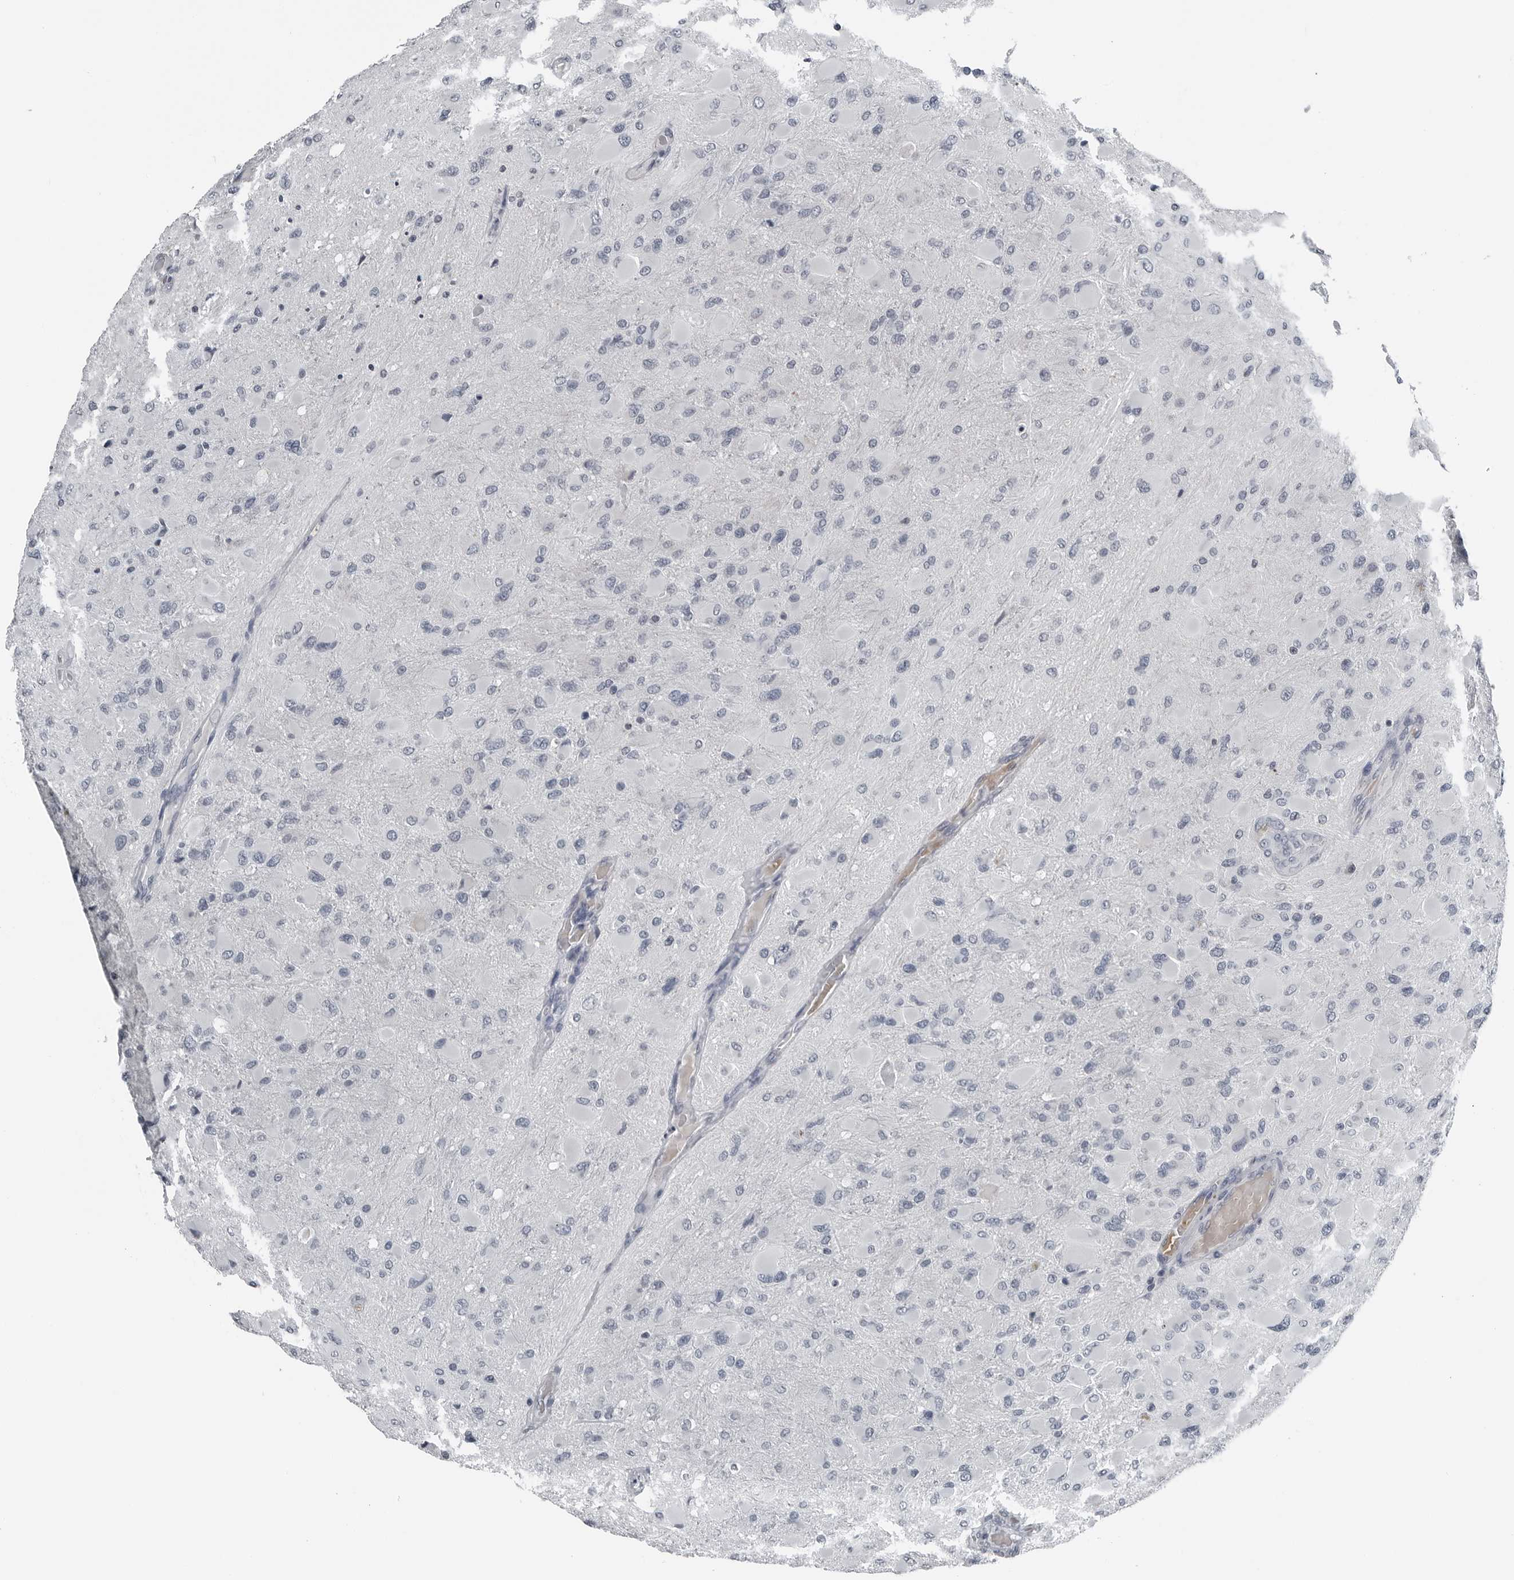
{"staining": {"intensity": "negative", "quantity": "none", "location": "none"}, "tissue": "glioma", "cell_type": "Tumor cells", "image_type": "cancer", "snomed": [{"axis": "morphology", "description": "Glioma, malignant, High grade"}, {"axis": "topography", "description": "Cerebral cortex"}], "caption": "Image shows no protein expression in tumor cells of malignant glioma (high-grade) tissue.", "gene": "SPINK1", "patient": {"sex": "female", "age": 36}}